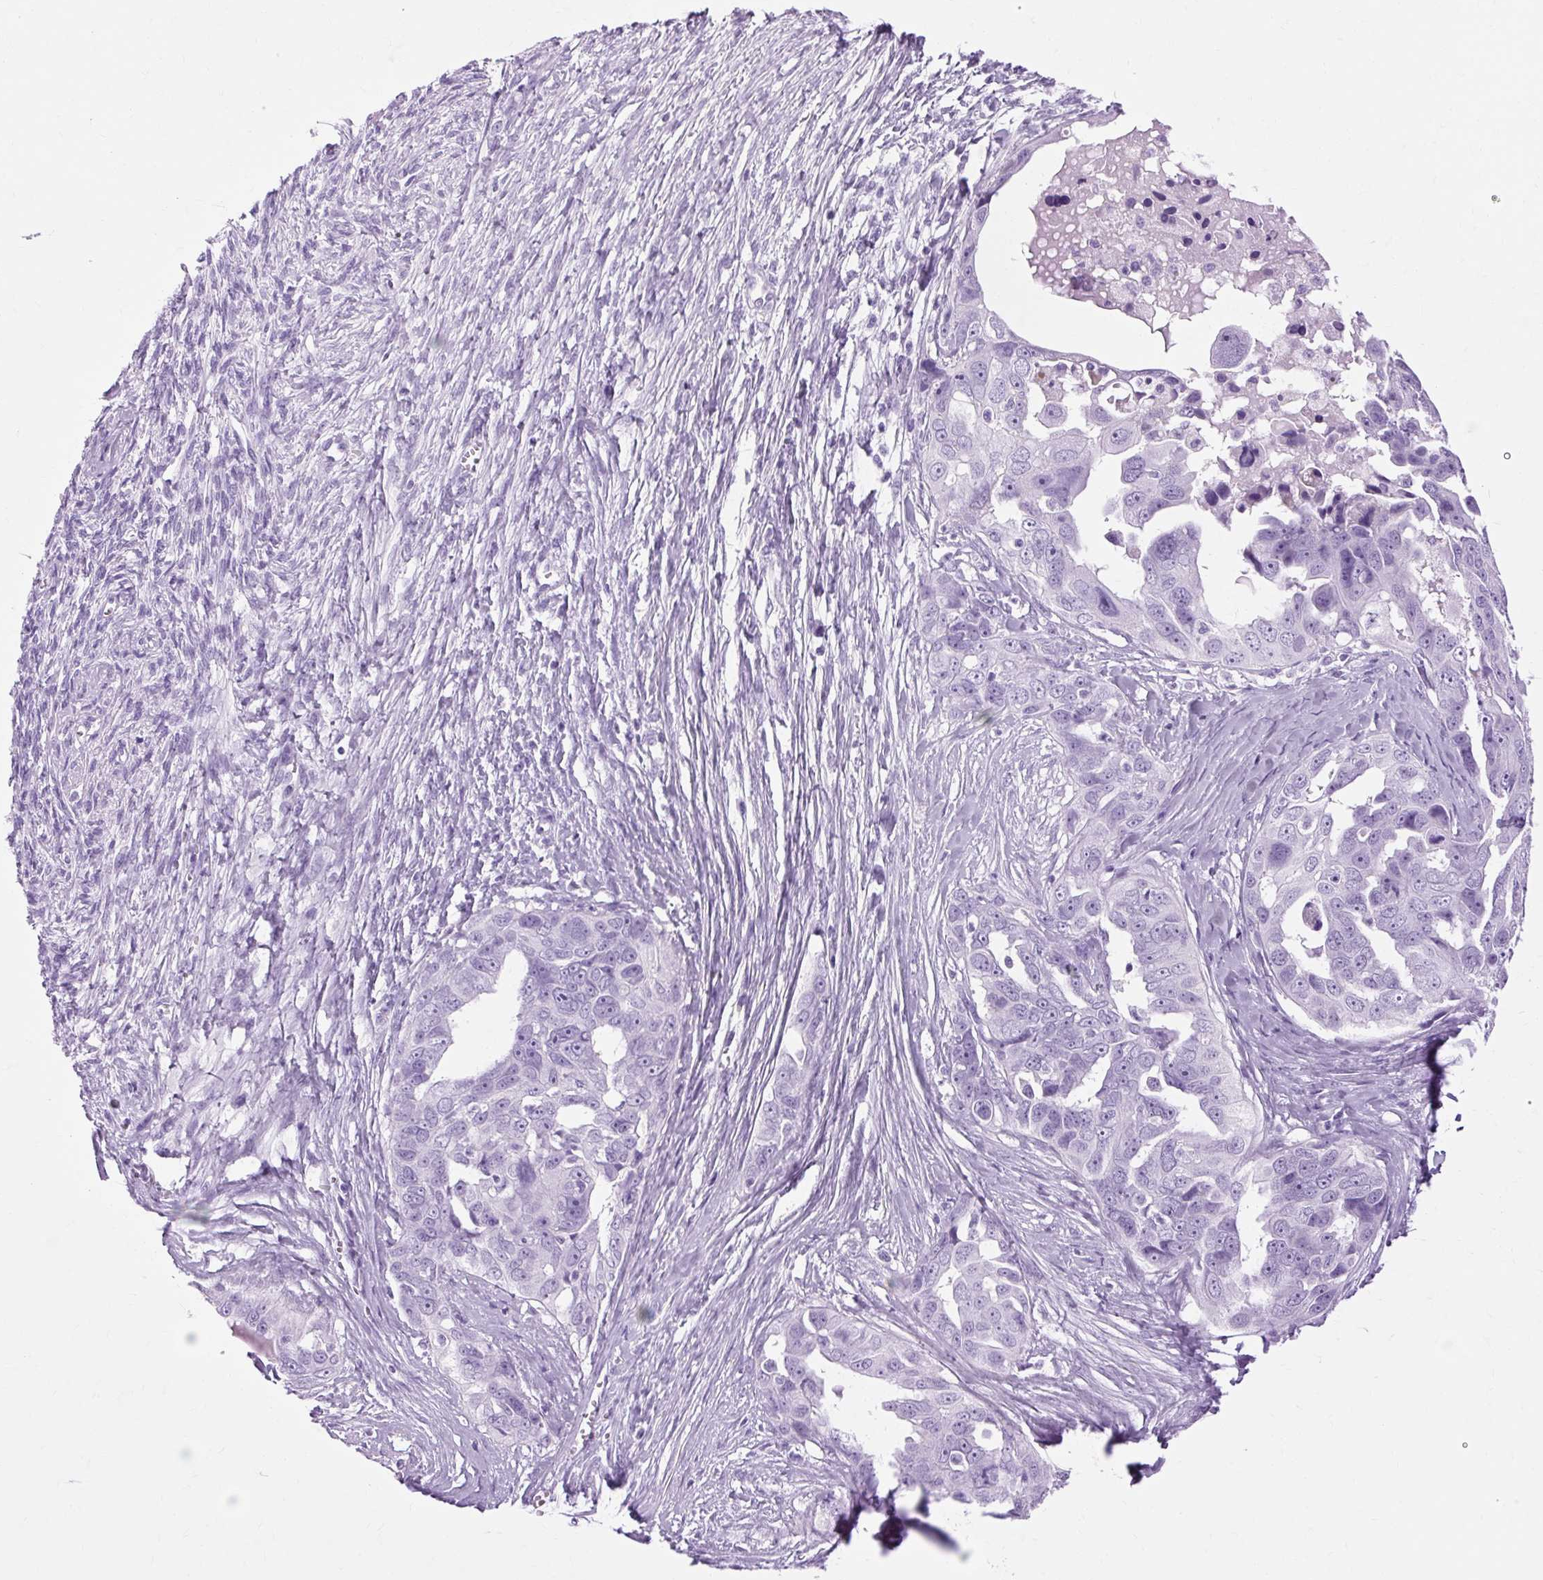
{"staining": {"intensity": "negative", "quantity": "none", "location": "none"}, "tissue": "ovarian cancer", "cell_type": "Tumor cells", "image_type": "cancer", "snomed": [{"axis": "morphology", "description": "Carcinoma, endometroid"}, {"axis": "topography", "description": "Ovary"}], "caption": "Protein analysis of endometroid carcinoma (ovarian) shows no significant positivity in tumor cells.", "gene": "OOEP", "patient": {"sex": "female", "age": 70}}